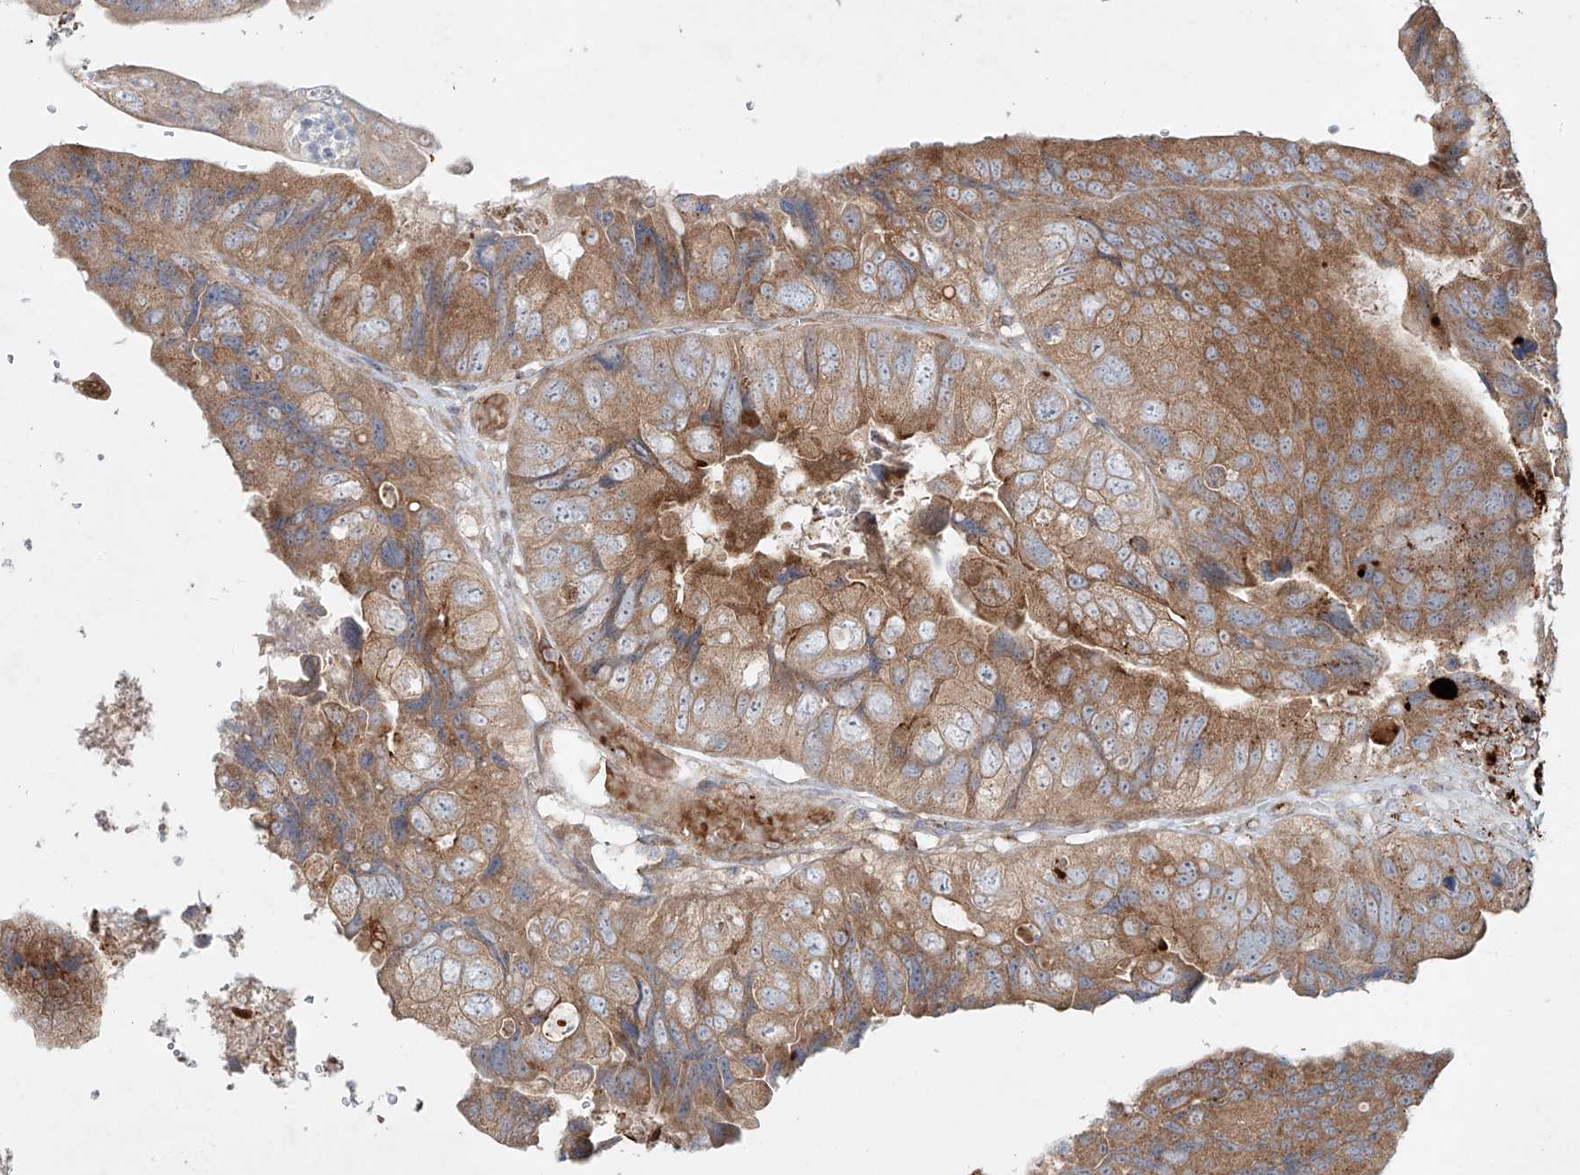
{"staining": {"intensity": "moderate", "quantity": ">75%", "location": "cytoplasmic/membranous"}, "tissue": "colorectal cancer", "cell_type": "Tumor cells", "image_type": "cancer", "snomed": [{"axis": "morphology", "description": "Adenocarcinoma, NOS"}, {"axis": "topography", "description": "Rectum"}], "caption": "A medium amount of moderate cytoplasmic/membranous positivity is appreciated in approximately >75% of tumor cells in colorectal adenocarcinoma tissue.", "gene": "TJAP1", "patient": {"sex": "male", "age": 63}}